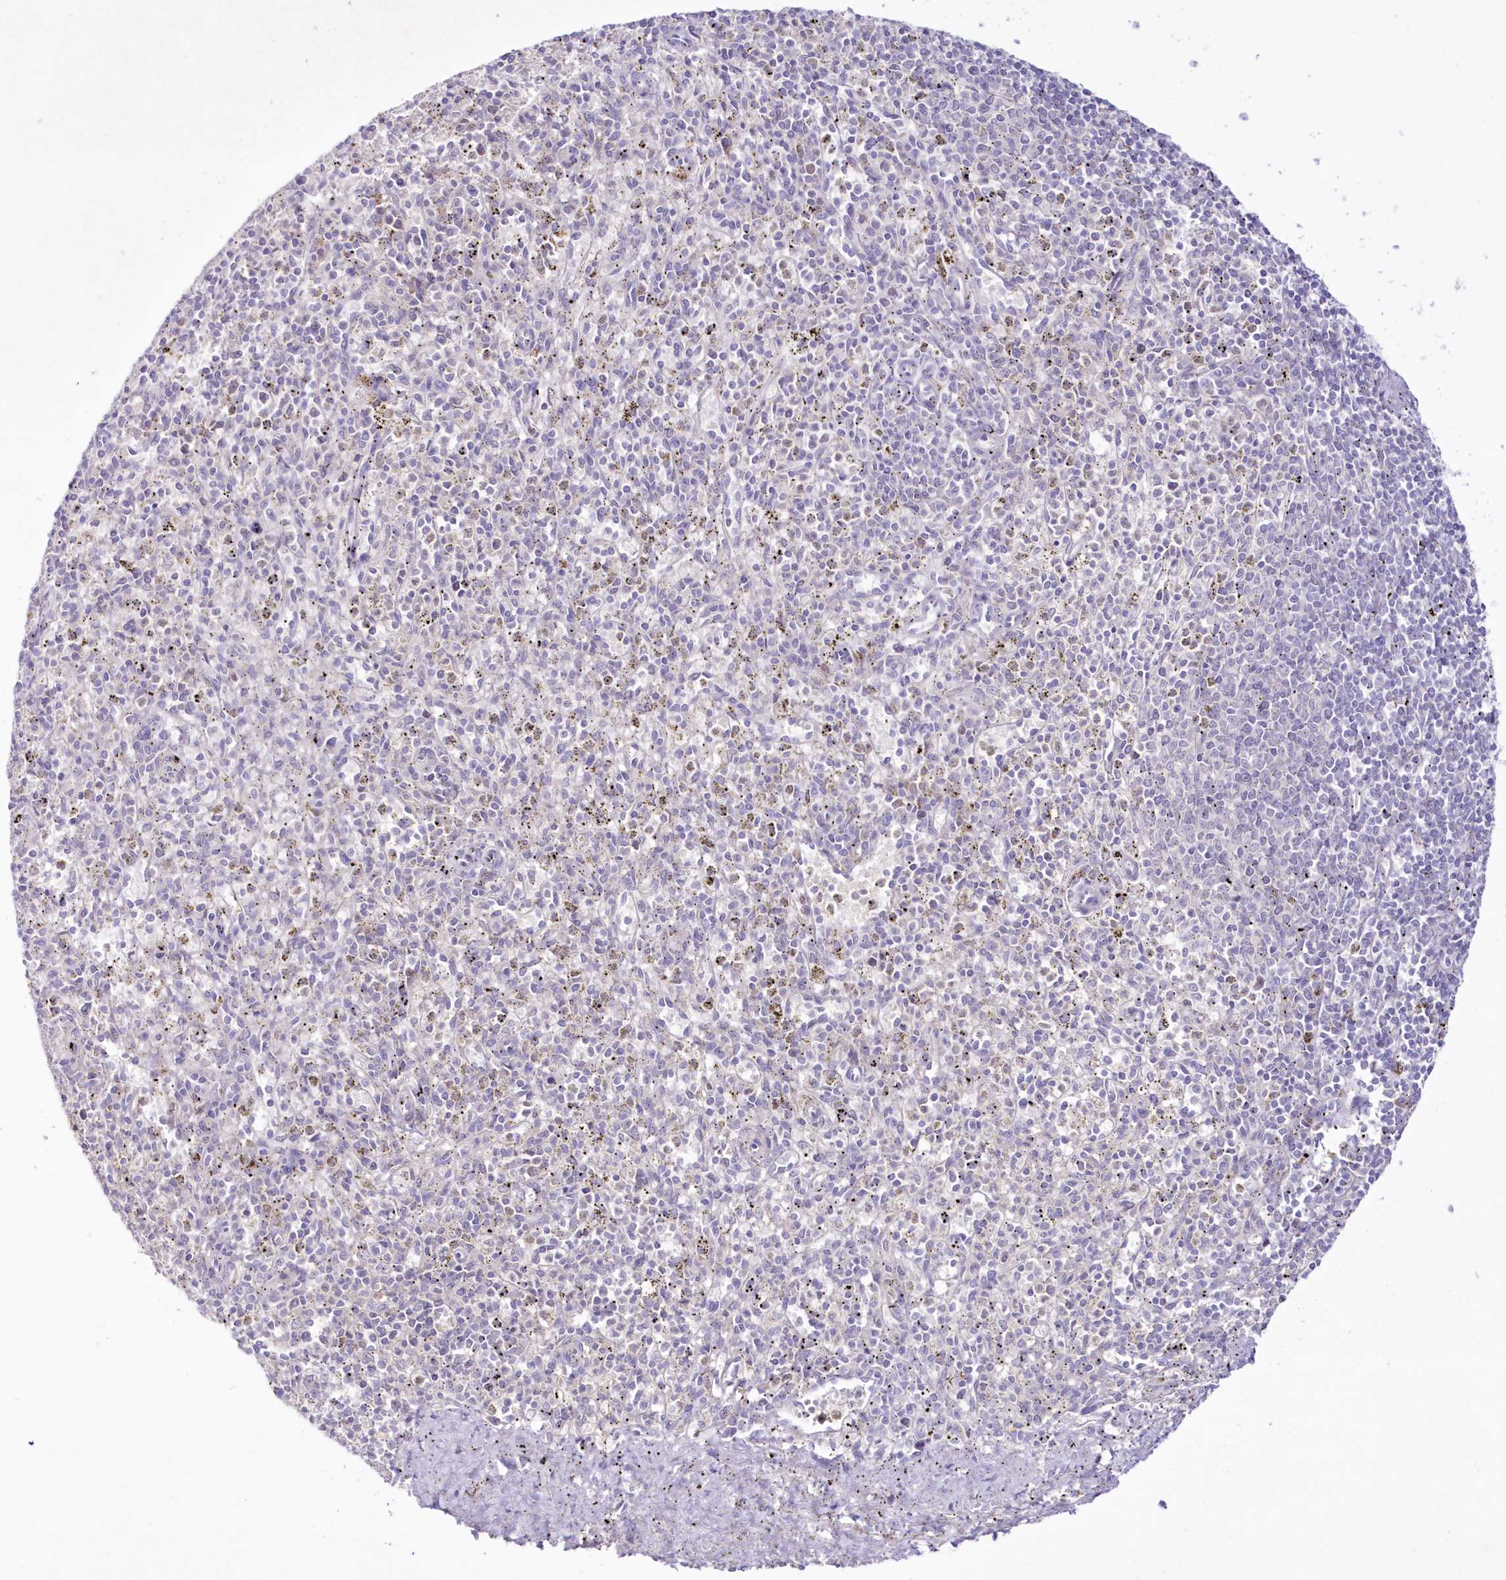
{"staining": {"intensity": "negative", "quantity": "none", "location": "none"}, "tissue": "spleen", "cell_type": "Cells in red pulp", "image_type": "normal", "snomed": [{"axis": "morphology", "description": "Normal tissue, NOS"}, {"axis": "topography", "description": "Spleen"}], "caption": "IHC micrograph of unremarkable spleen: spleen stained with DAB exhibits no significant protein staining in cells in red pulp.", "gene": "NEU4", "patient": {"sex": "male", "age": 72}}